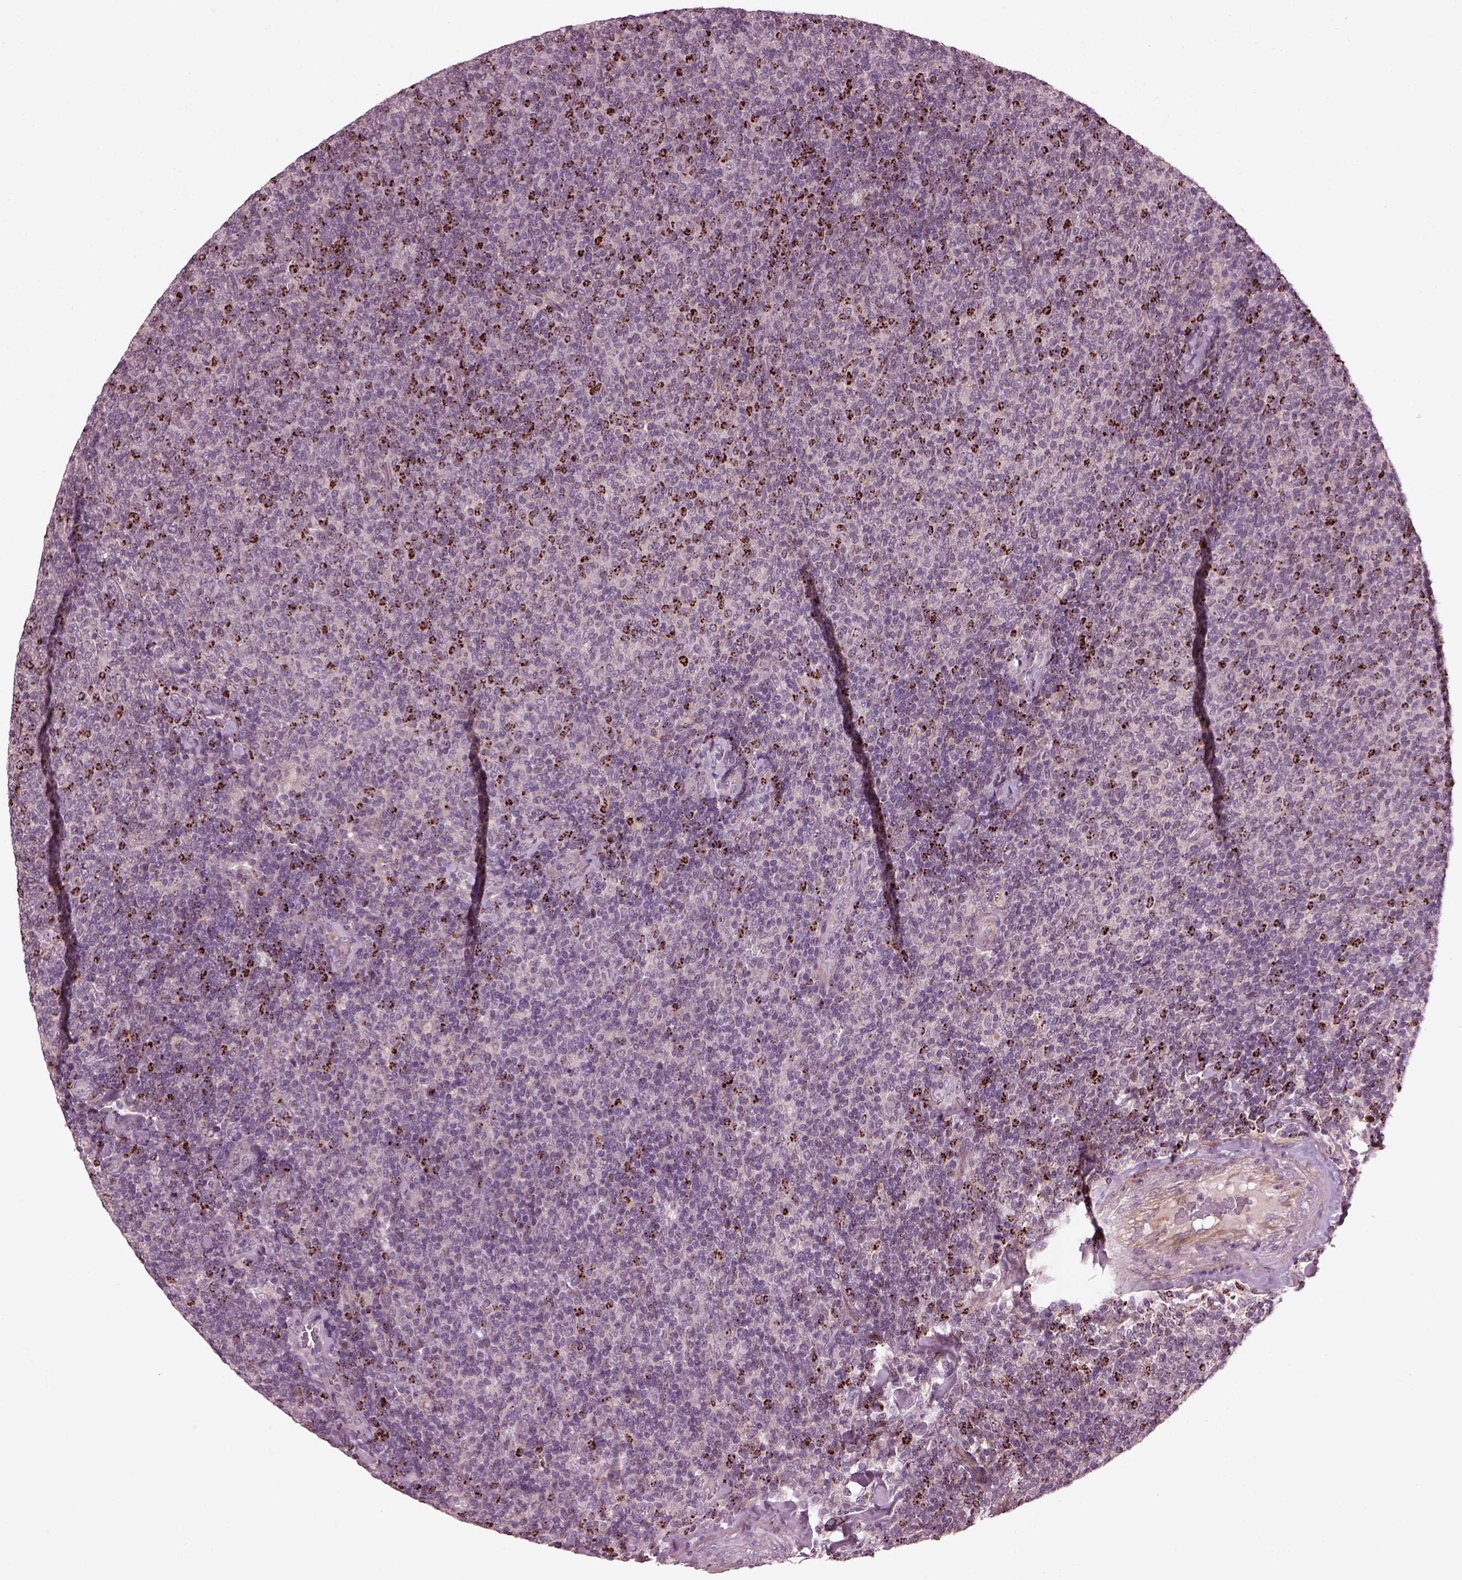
{"staining": {"intensity": "negative", "quantity": "none", "location": "none"}, "tissue": "lymphoma", "cell_type": "Tumor cells", "image_type": "cancer", "snomed": [{"axis": "morphology", "description": "Malignant lymphoma, non-Hodgkin's type, Low grade"}, {"axis": "topography", "description": "Lymph node"}], "caption": "DAB (3,3'-diaminobenzidine) immunohistochemical staining of human lymphoma exhibits no significant positivity in tumor cells. Nuclei are stained in blue.", "gene": "EFEMP1", "patient": {"sex": "male", "age": 52}}